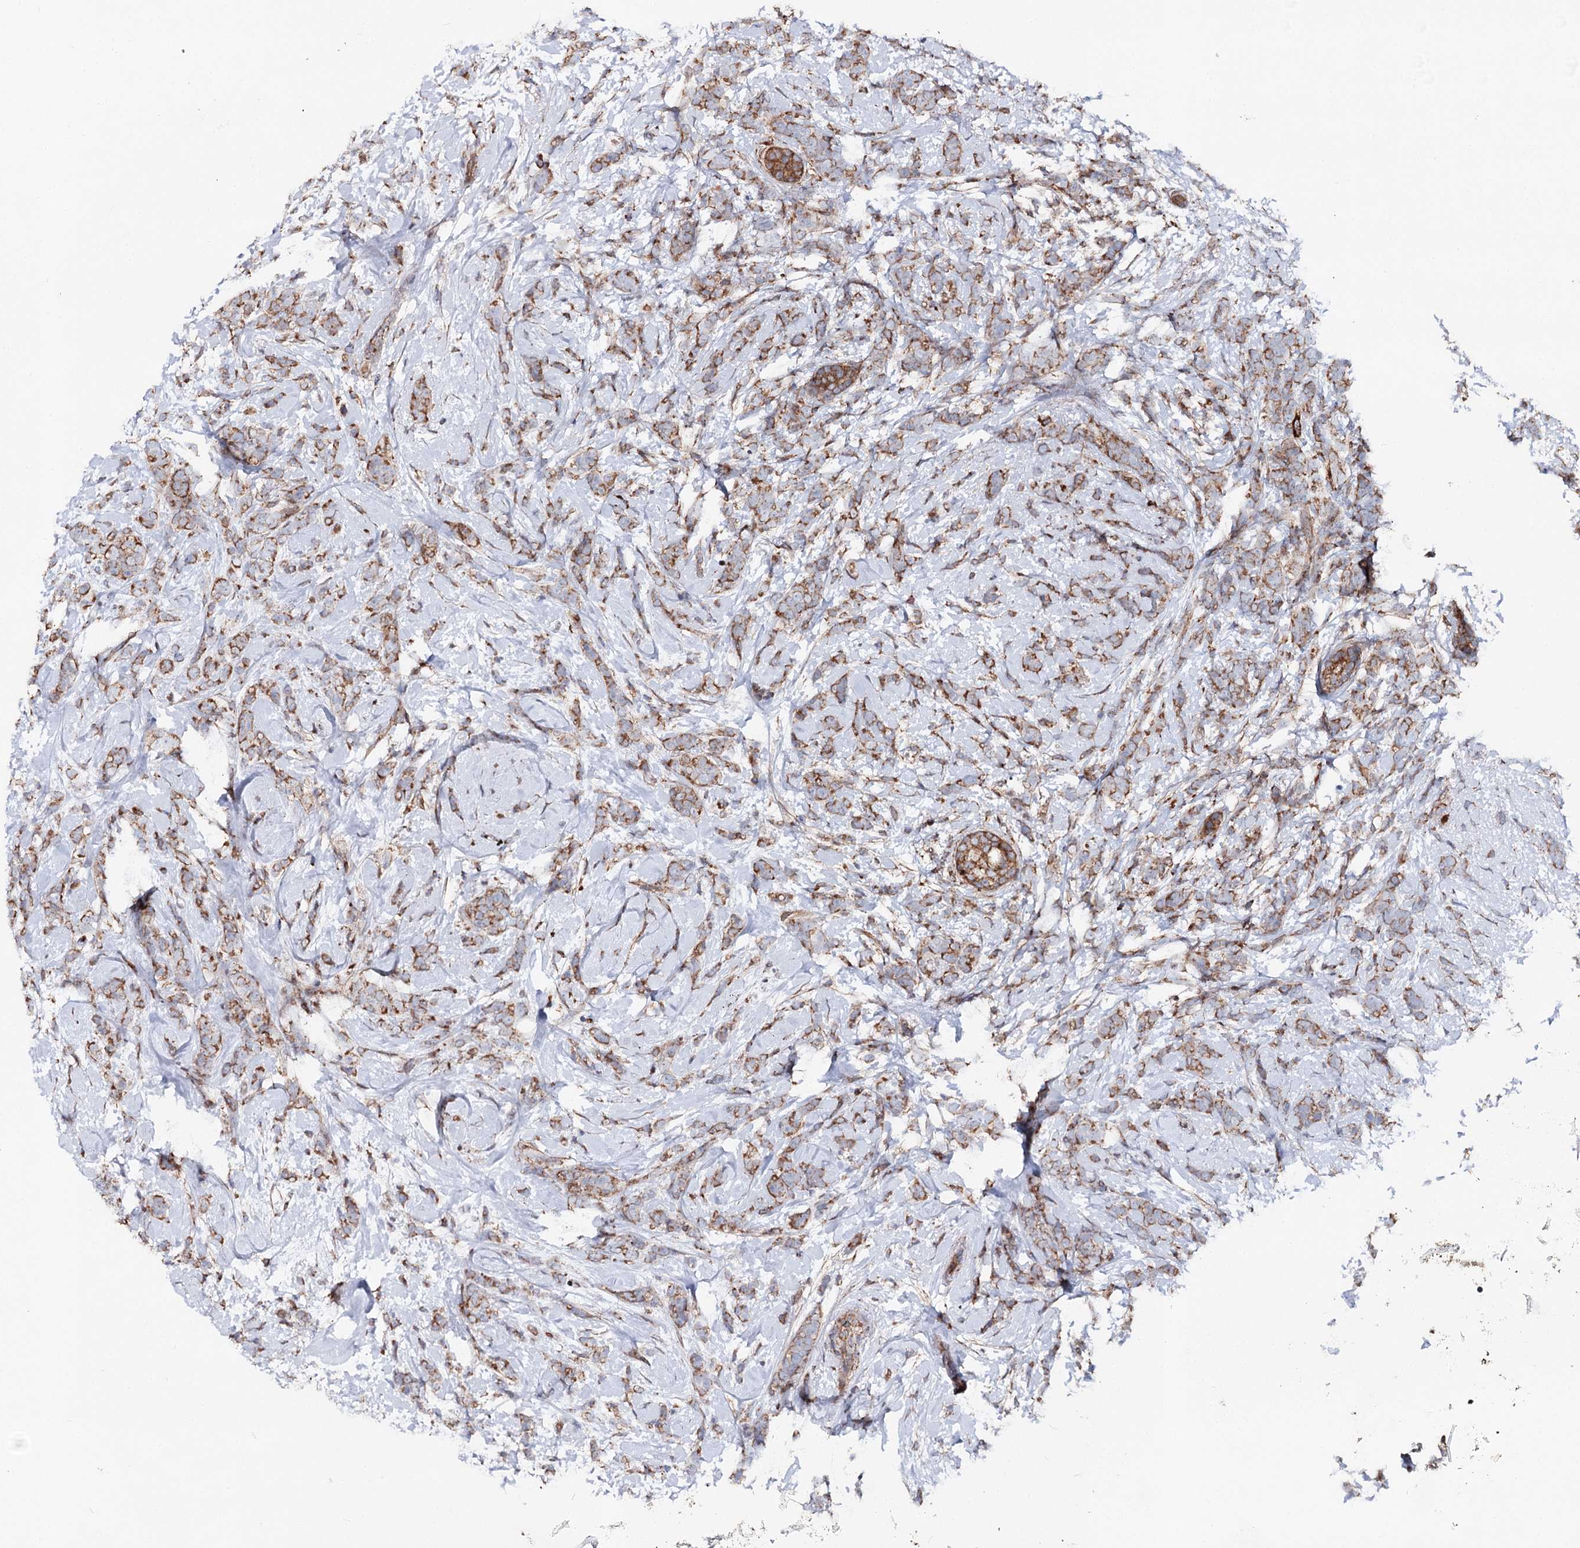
{"staining": {"intensity": "moderate", "quantity": ">75%", "location": "cytoplasmic/membranous"}, "tissue": "breast cancer", "cell_type": "Tumor cells", "image_type": "cancer", "snomed": [{"axis": "morphology", "description": "Lobular carcinoma"}, {"axis": "topography", "description": "Breast"}], "caption": "Tumor cells show medium levels of moderate cytoplasmic/membranous positivity in approximately >75% of cells in human lobular carcinoma (breast). (IHC, brightfield microscopy, high magnification).", "gene": "MSANTD2", "patient": {"sex": "female", "age": 58}}